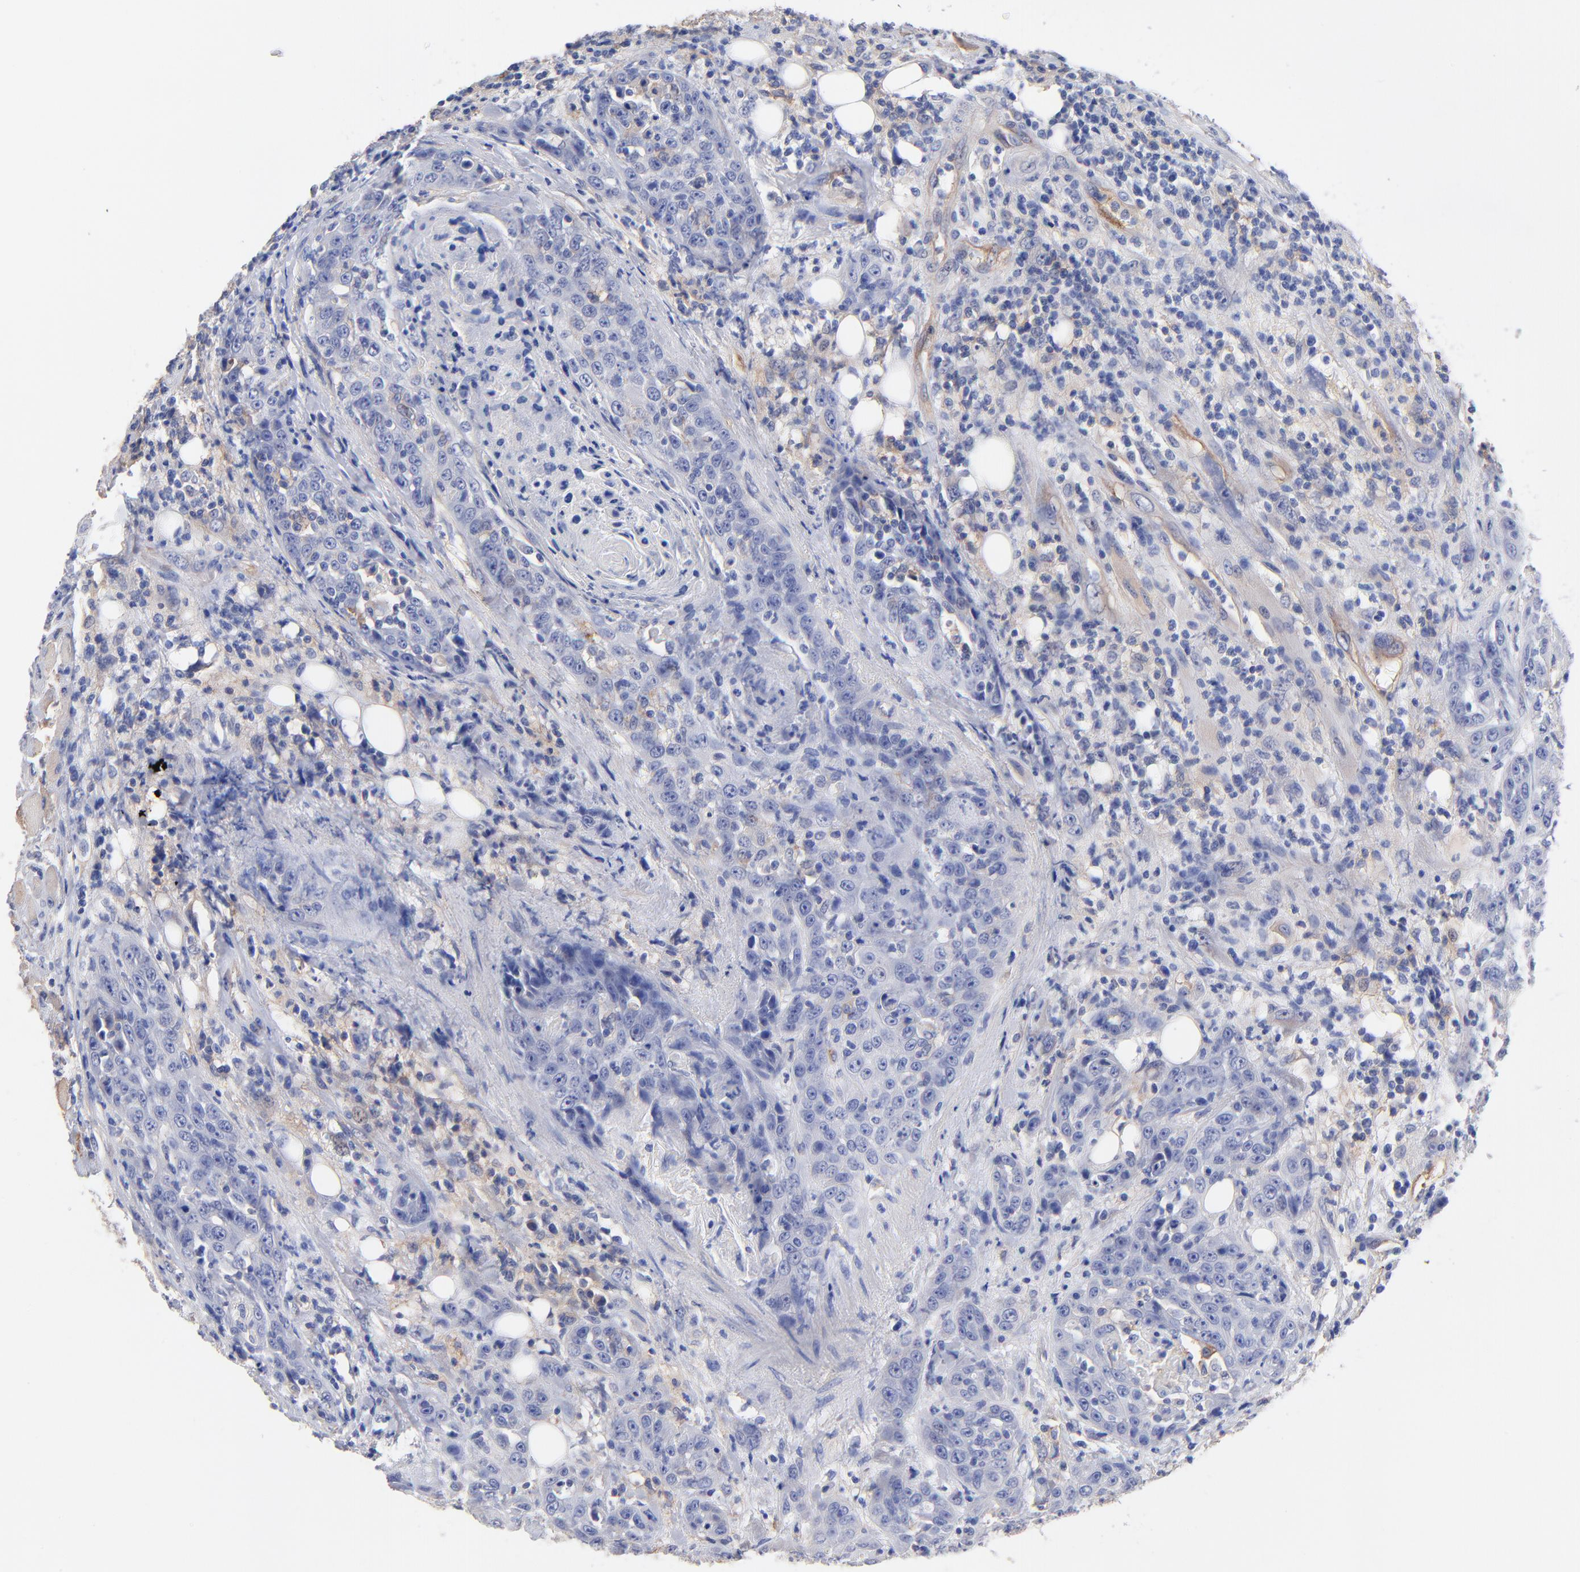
{"staining": {"intensity": "negative", "quantity": "none", "location": "none"}, "tissue": "head and neck cancer", "cell_type": "Tumor cells", "image_type": "cancer", "snomed": [{"axis": "morphology", "description": "Squamous cell carcinoma, NOS"}, {"axis": "topography", "description": "Head-Neck"}], "caption": "Photomicrograph shows no significant protein expression in tumor cells of head and neck cancer (squamous cell carcinoma).", "gene": "SLC44A2", "patient": {"sex": "female", "age": 84}}